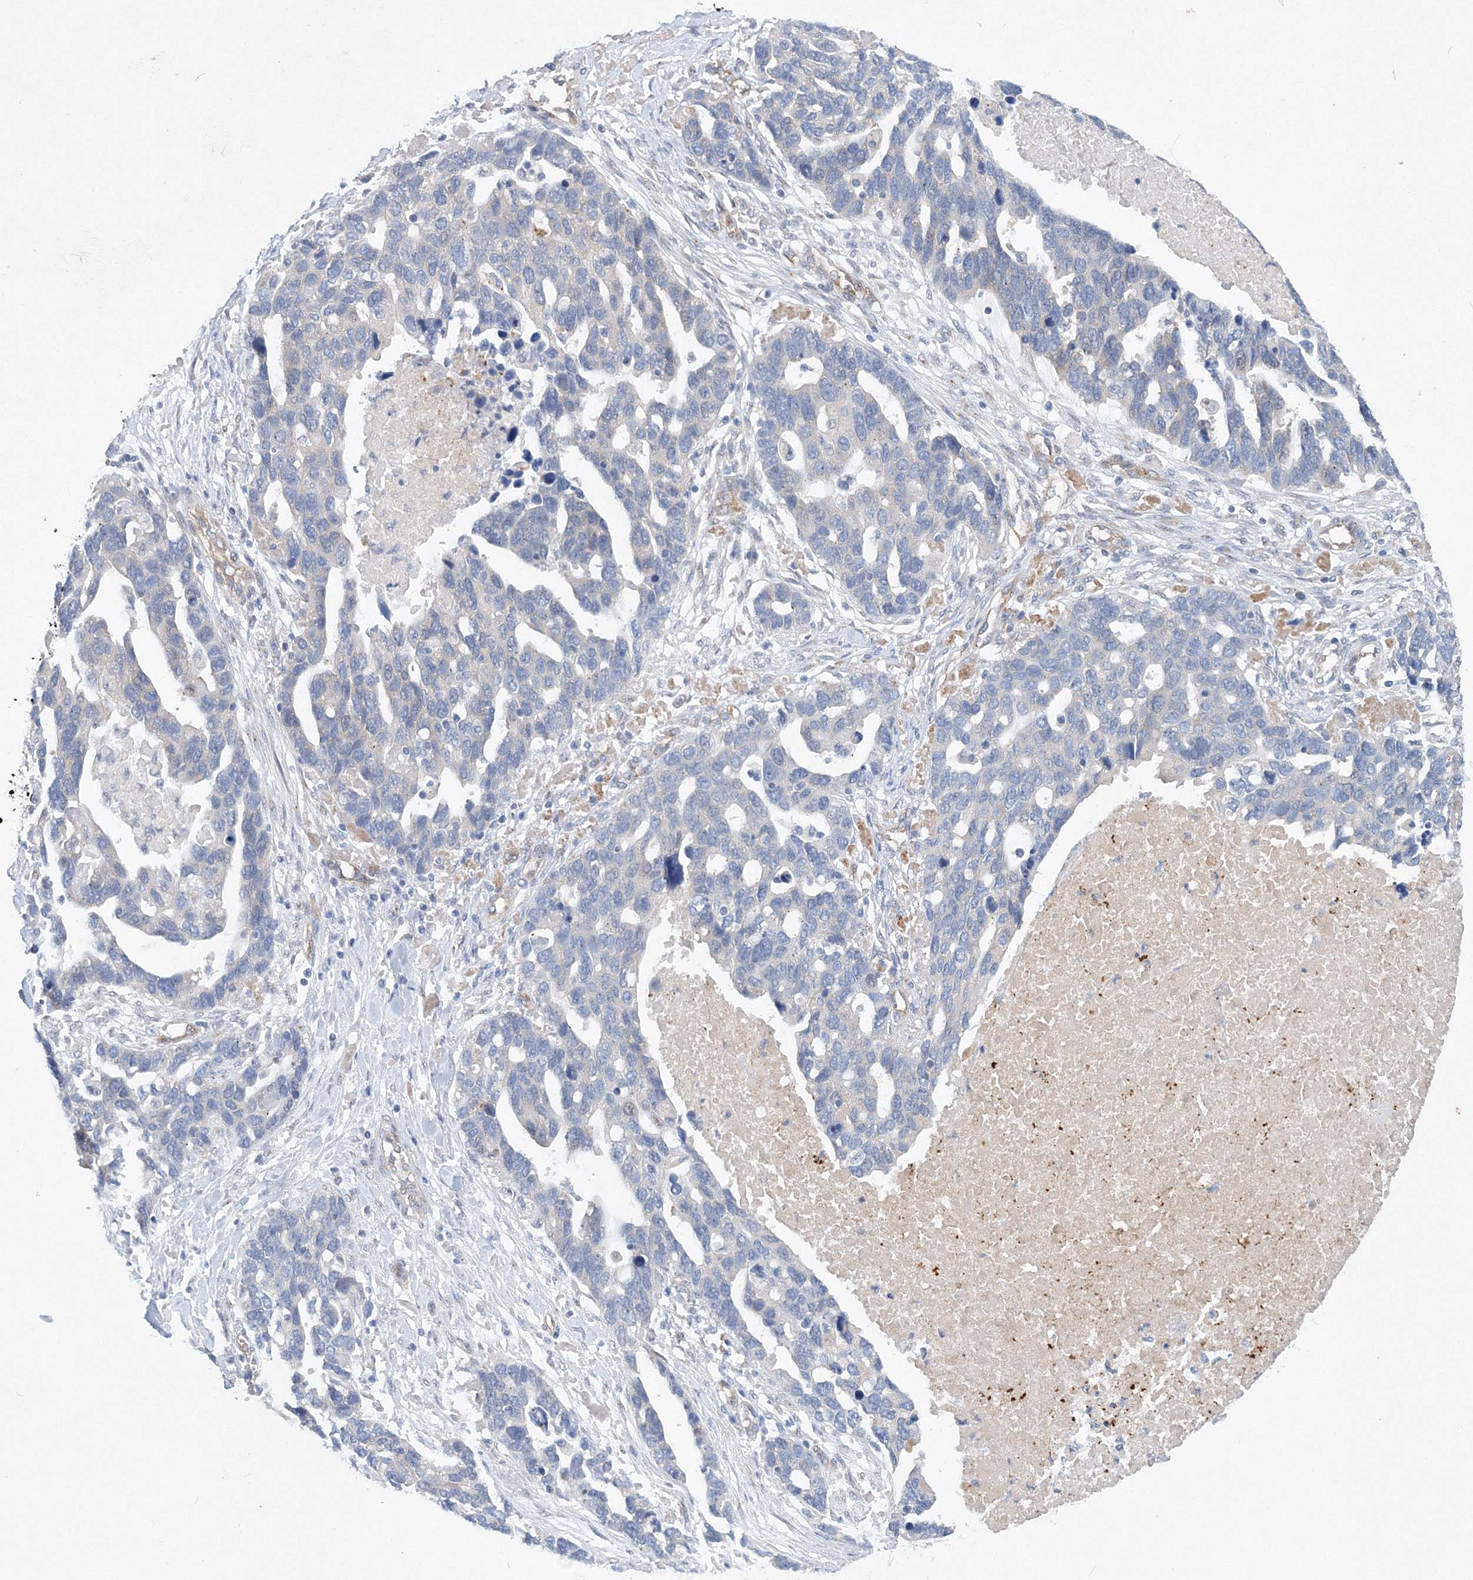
{"staining": {"intensity": "negative", "quantity": "none", "location": "none"}, "tissue": "ovarian cancer", "cell_type": "Tumor cells", "image_type": "cancer", "snomed": [{"axis": "morphology", "description": "Cystadenocarcinoma, serous, NOS"}, {"axis": "topography", "description": "Ovary"}], "caption": "The immunohistochemistry (IHC) micrograph has no significant expression in tumor cells of serous cystadenocarcinoma (ovarian) tissue.", "gene": "TANC1", "patient": {"sex": "female", "age": 54}}